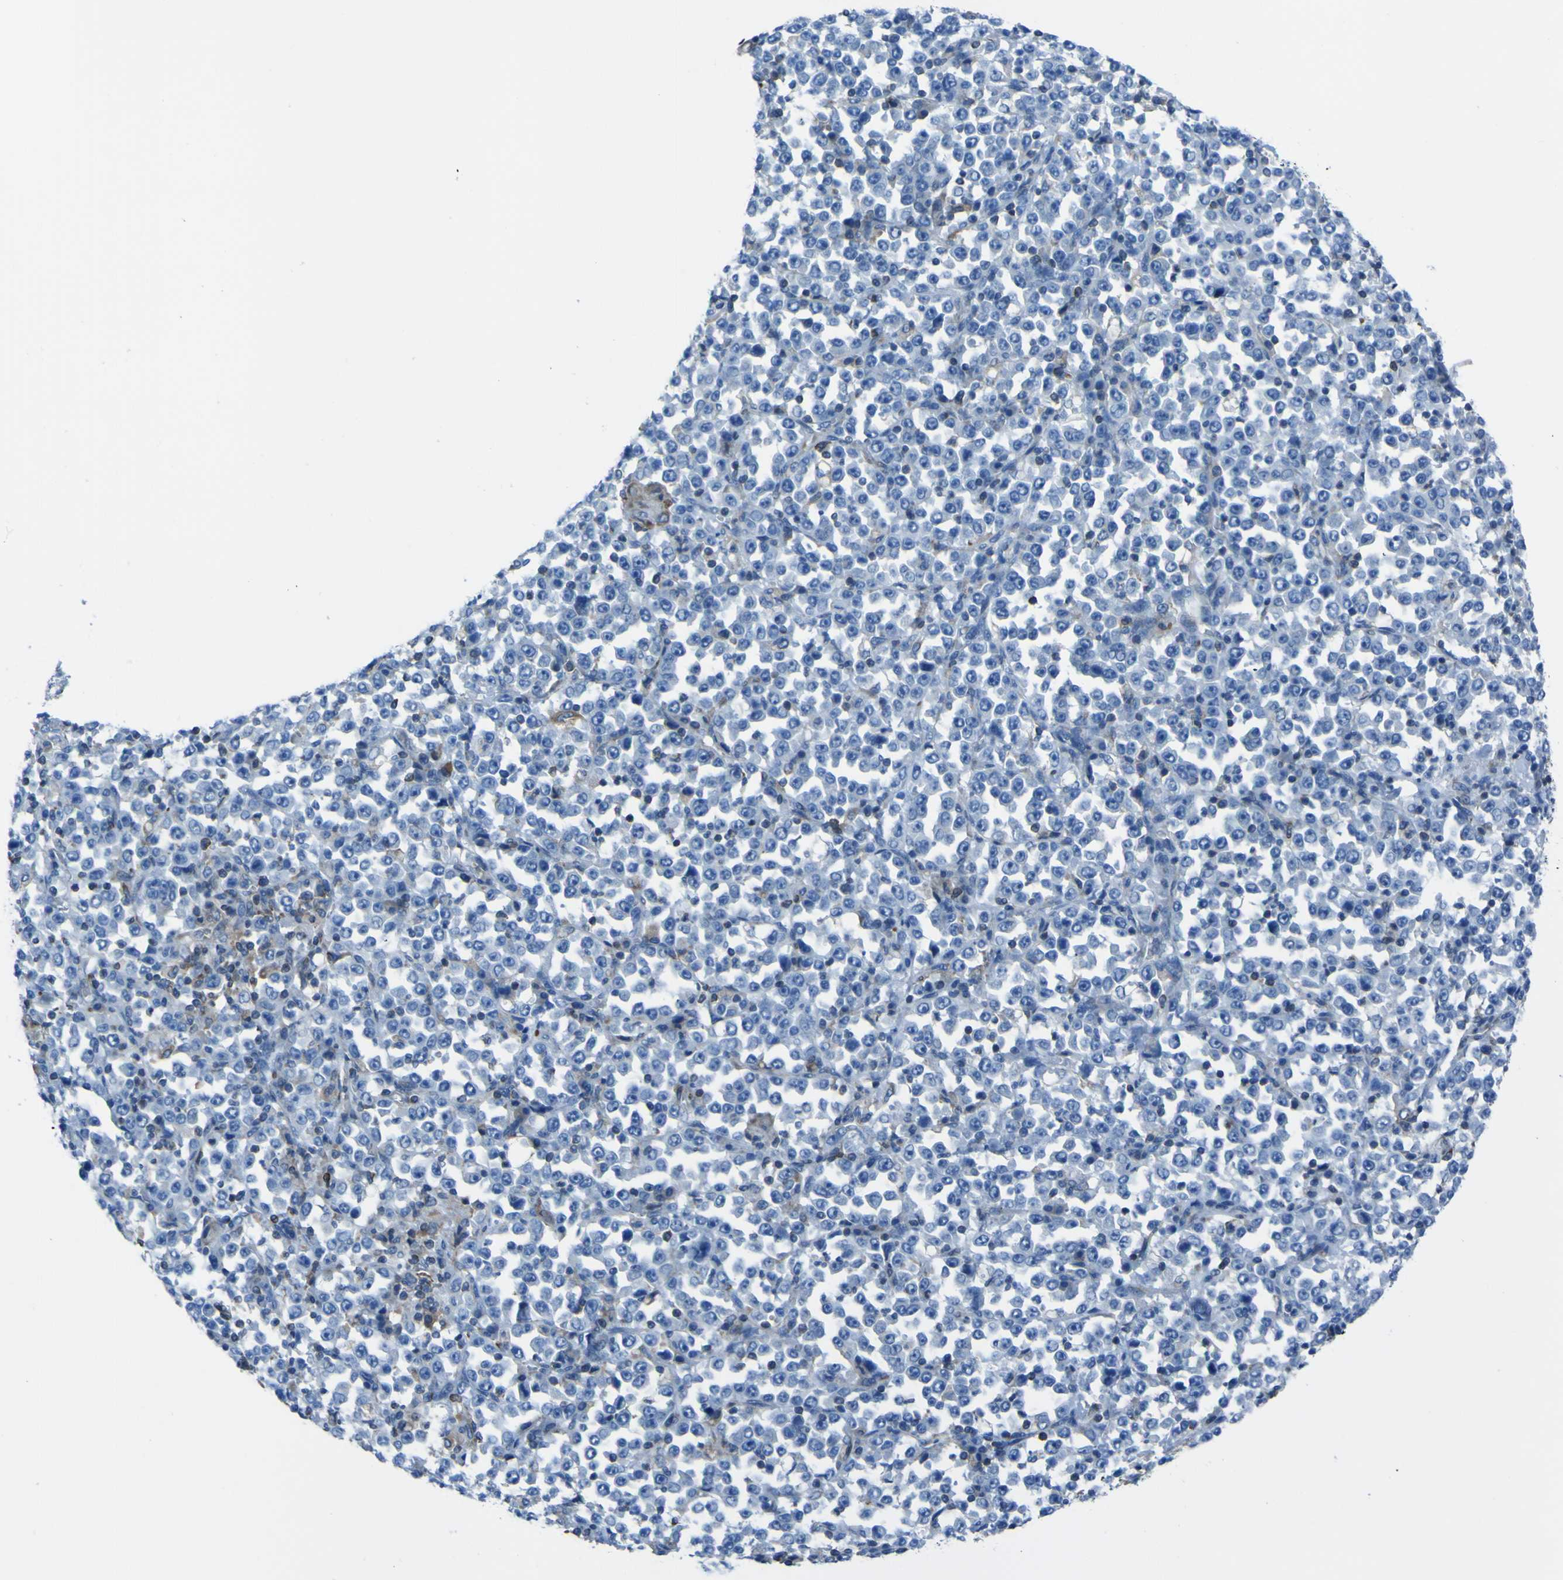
{"staining": {"intensity": "negative", "quantity": "none", "location": "none"}, "tissue": "stomach cancer", "cell_type": "Tumor cells", "image_type": "cancer", "snomed": [{"axis": "morphology", "description": "Normal tissue, NOS"}, {"axis": "morphology", "description": "Adenocarcinoma, NOS"}, {"axis": "topography", "description": "Stomach, upper"}, {"axis": "topography", "description": "Stomach"}], "caption": "Immunohistochemical staining of human stomach cancer demonstrates no significant expression in tumor cells. (DAB immunohistochemistry, high magnification).", "gene": "STIM1", "patient": {"sex": "male", "age": 59}}